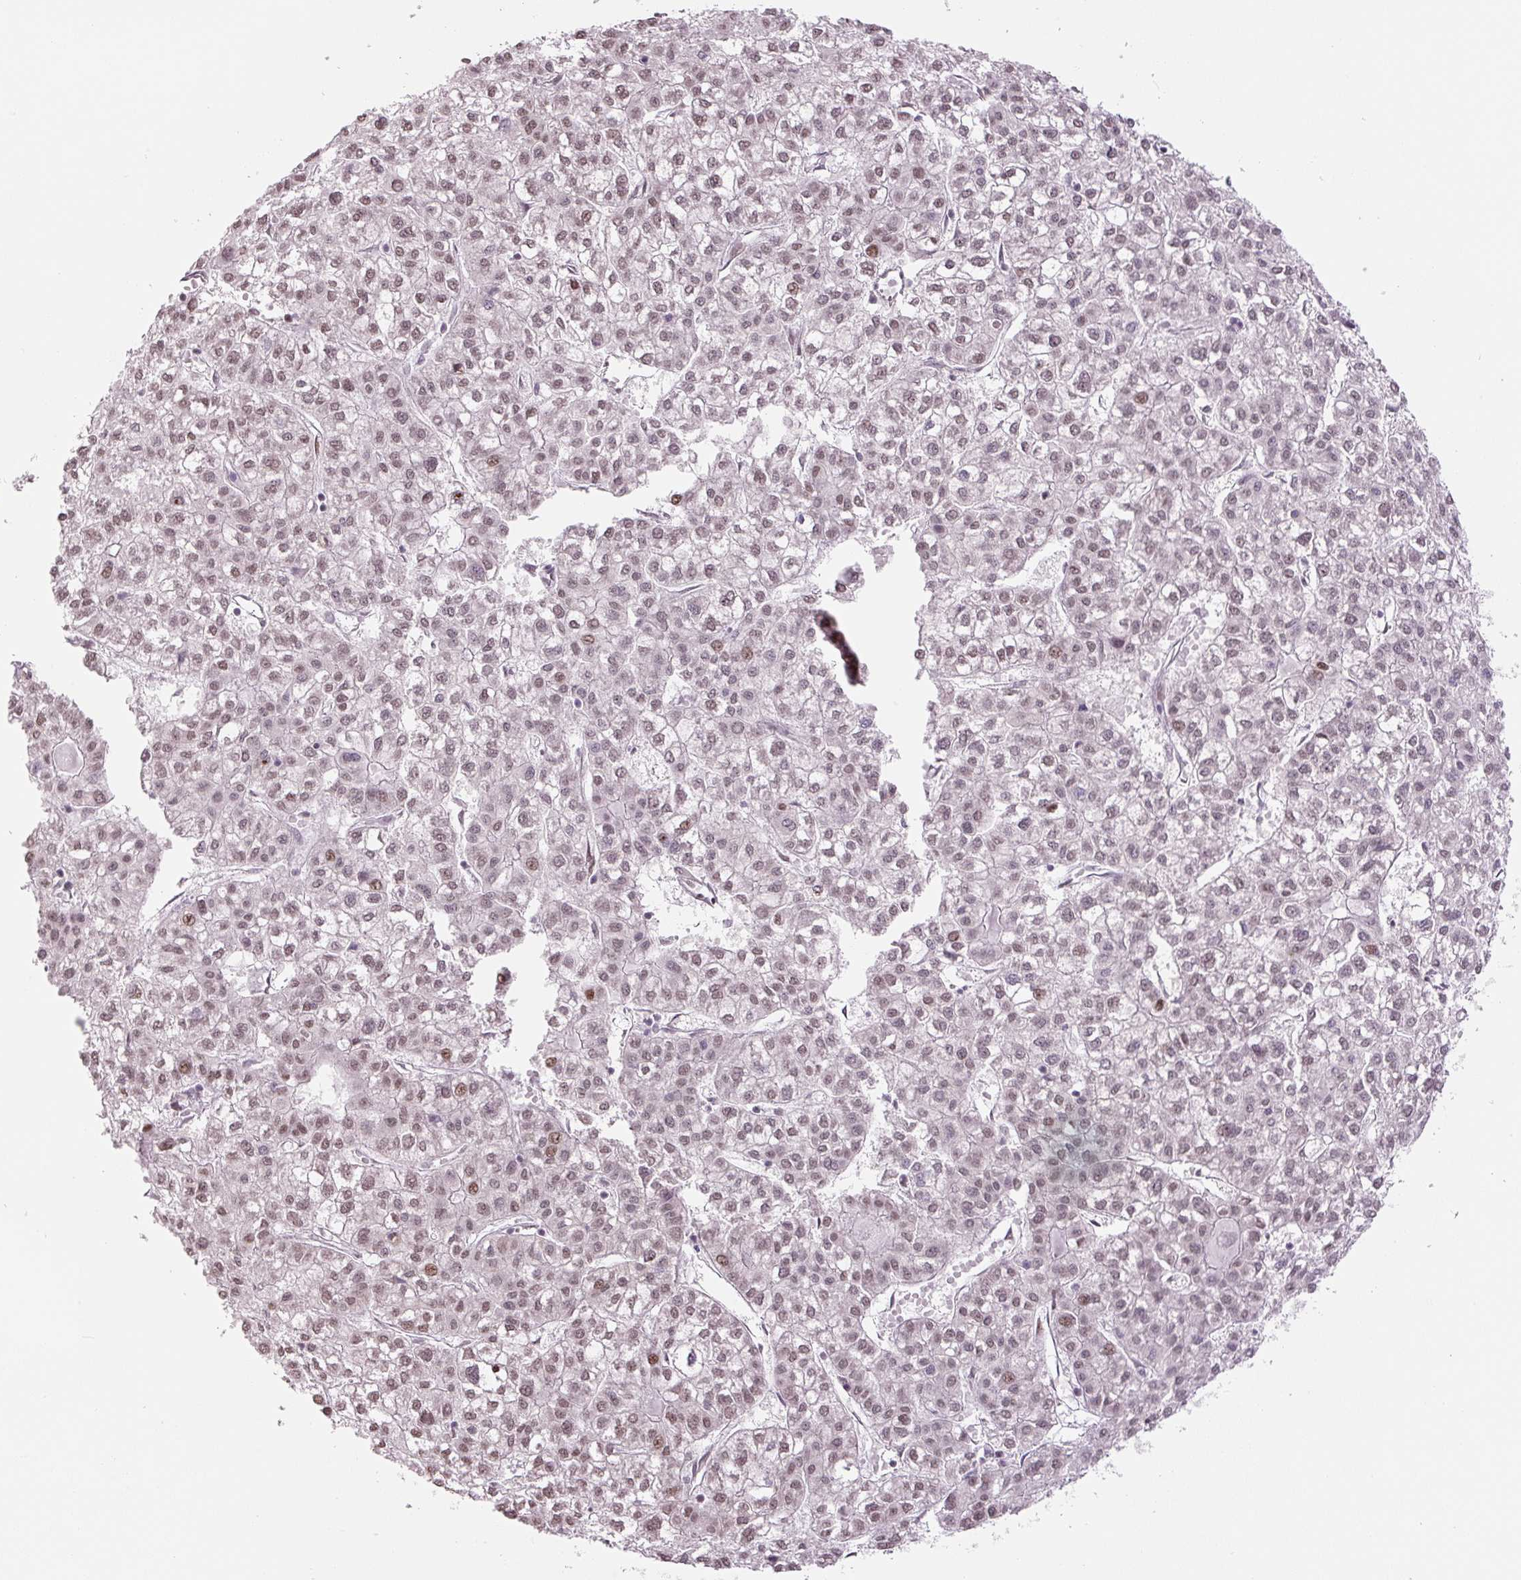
{"staining": {"intensity": "moderate", "quantity": "25%-75%", "location": "nuclear"}, "tissue": "liver cancer", "cell_type": "Tumor cells", "image_type": "cancer", "snomed": [{"axis": "morphology", "description": "Carcinoma, Hepatocellular, NOS"}, {"axis": "topography", "description": "Liver"}], "caption": "This photomicrograph demonstrates liver cancer stained with immunohistochemistry to label a protein in brown. The nuclear of tumor cells show moderate positivity for the protein. Nuclei are counter-stained blue.", "gene": "TCFL5", "patient": {"sex": "female", "age": 43}}